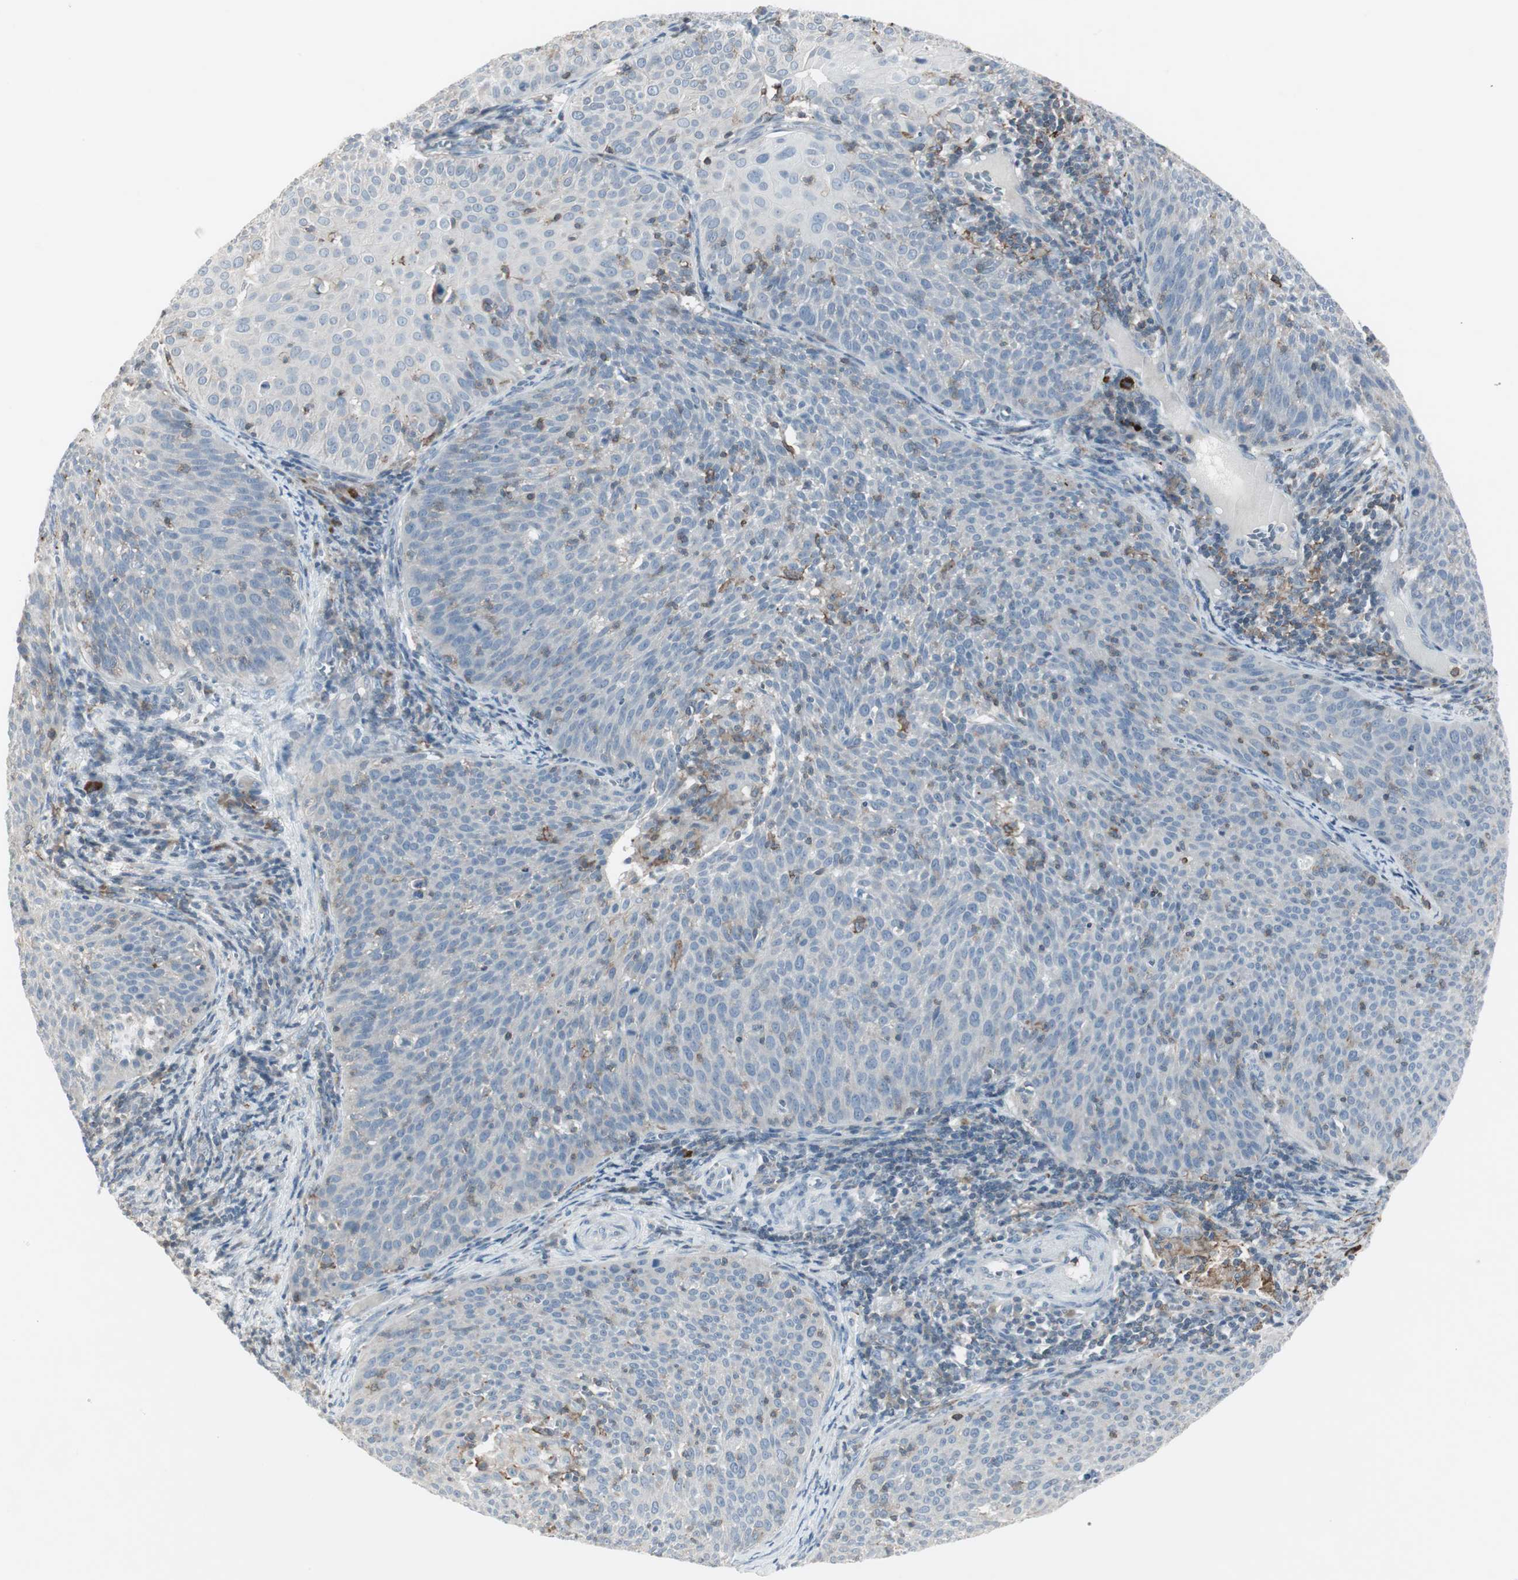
{"staining": {"intensity": "negative", "quantity": "none", "location": "none"}, "tissue": "cervical cancer", "cell_type": "Tumor cells", "image_type": "cancer", "snomed": [{"axis": "morphology", "description": "Squamous cell carcinoma, NOS"}, {"axis": "topography", "description": "Cervix"}], "caption": "Human cervical squamous cell carcinoma stained for a protein using IHC demonstrates no staining in tumor cells.", "gene": "MAP4K4", "patient": {"sex": "female", "age": 38}}